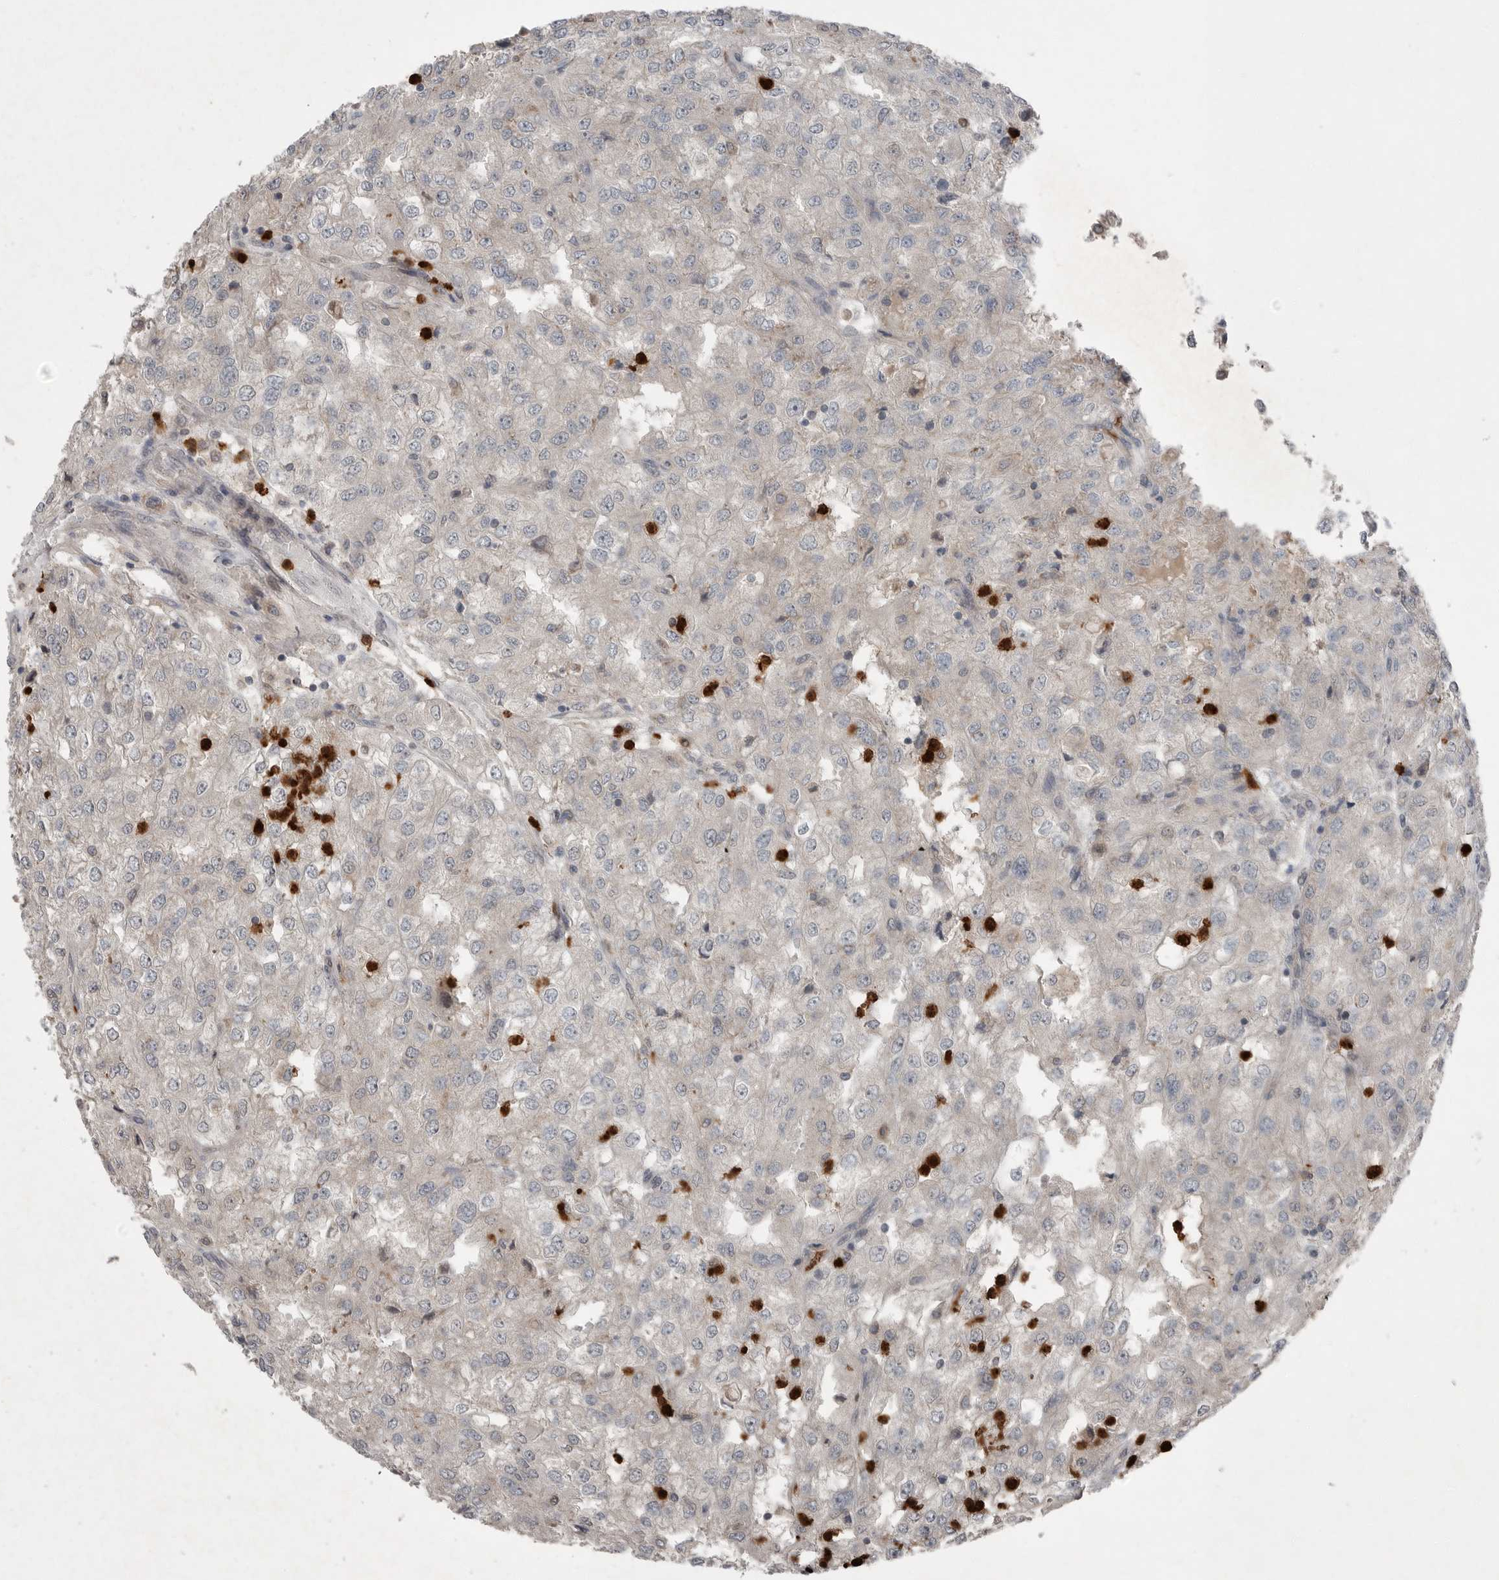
{"staining": {"intensity": "negative", "quantity": "none", "location": "none"}, "tissue": "renal cancer", "cell_type": "Tumor cells", "image_type": "cancer", "snomed": [{"axis": "morphology", "description": "Adenocarcinoma, NOS"}, {"axis": "topography", "description": "Kidney"}], "caption": "Tumor cells are negative for protein expression in human adenocarcinoma (renal).", "gene": "SCP2", "patient": {"sex": "female", "age": 54}}